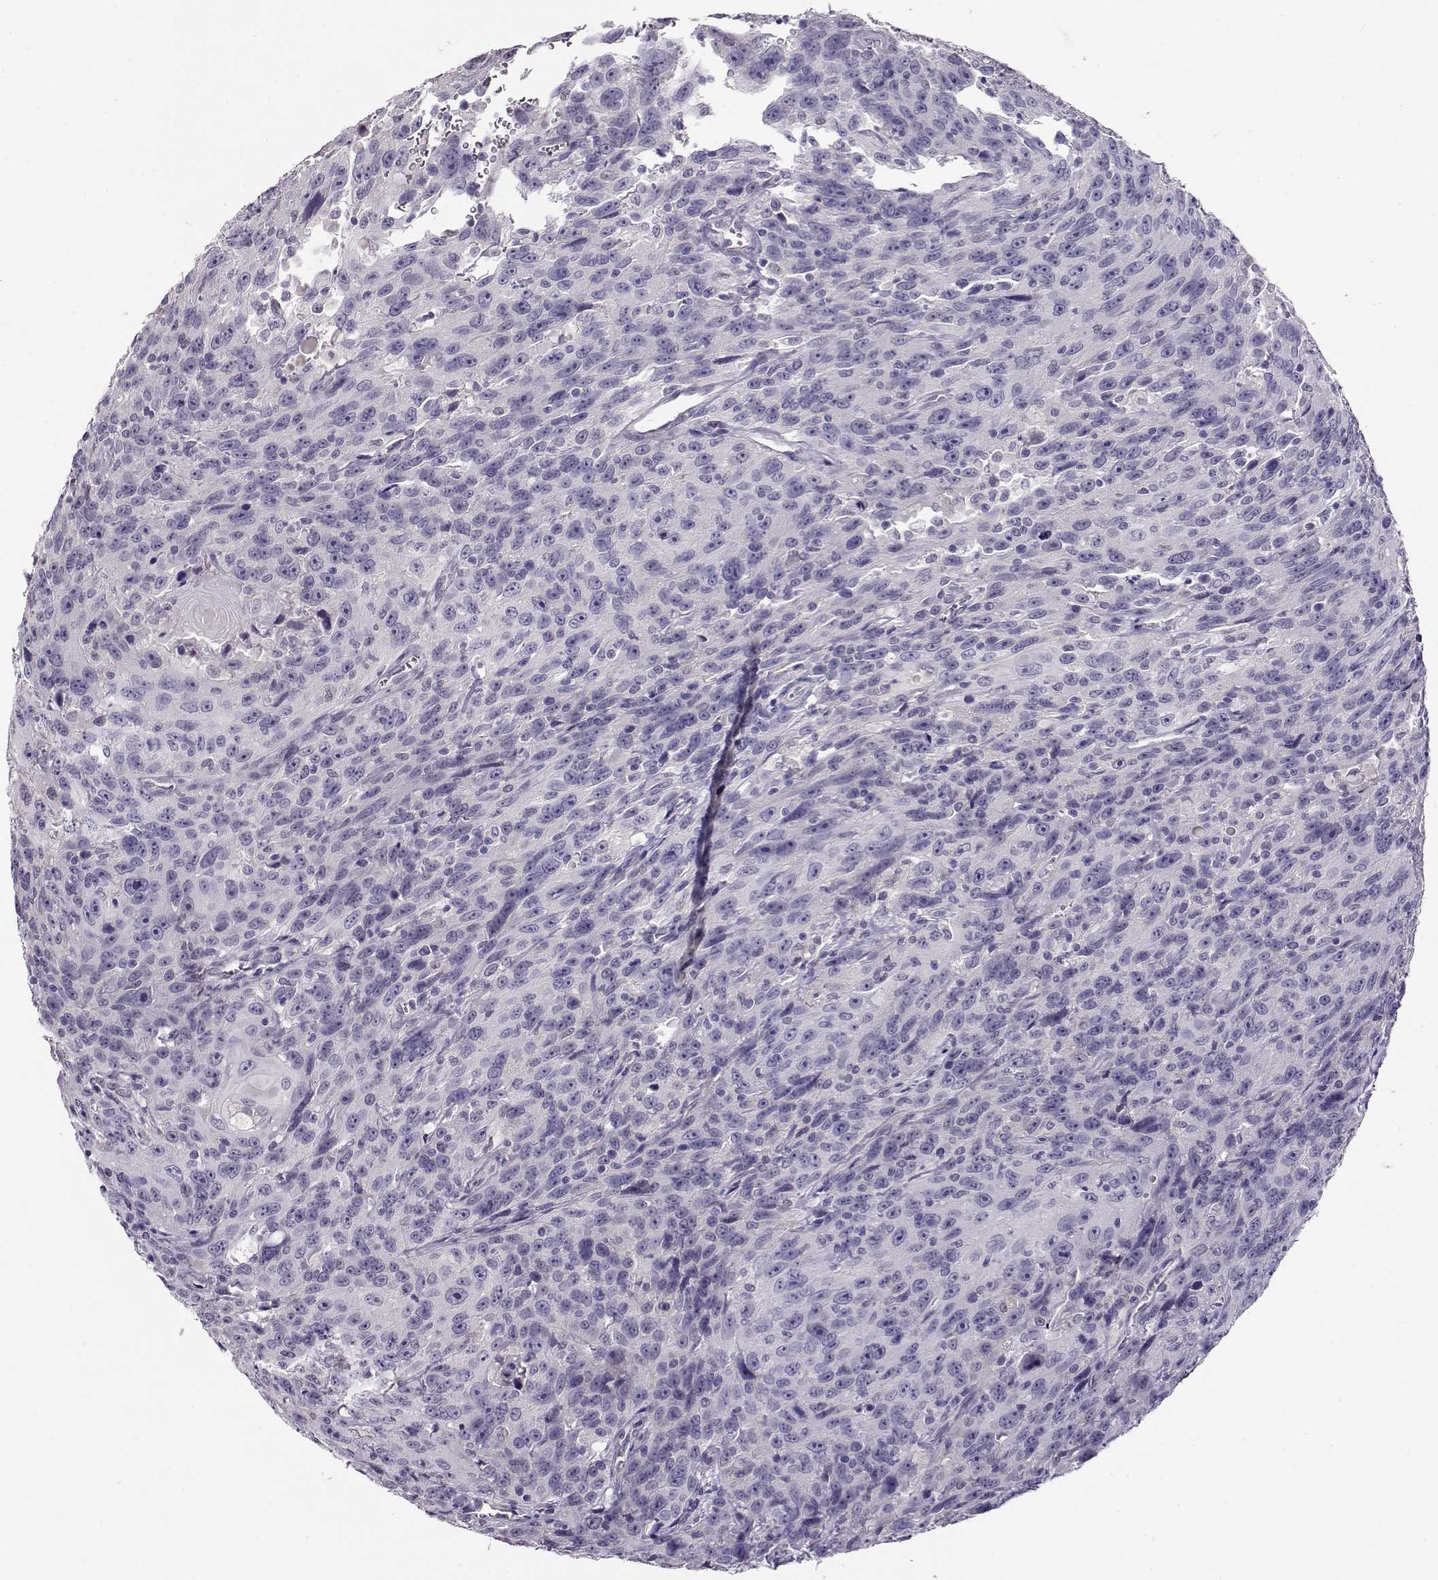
{"staining": {"intensity": "negative", "quantity": "none", "location": "none"}, "tissue": "urothelial cancer", "cell_type": "Tumor cells", "image_type": "cancer", "snomed": [{"axis": "morphology", "description": "Urothelial carcinoma, NOS"}, {"axis": "morphology", "description": "Urothelial carcinoma, High grade"}, {"axis": "topography", "description": "Urinary bladder"}], "caption": "Image shows no significant protein staining in tumor cells of urothelial cancer.", "gene": "CCR8", "patient": {"sex": "female", "age": 73}}